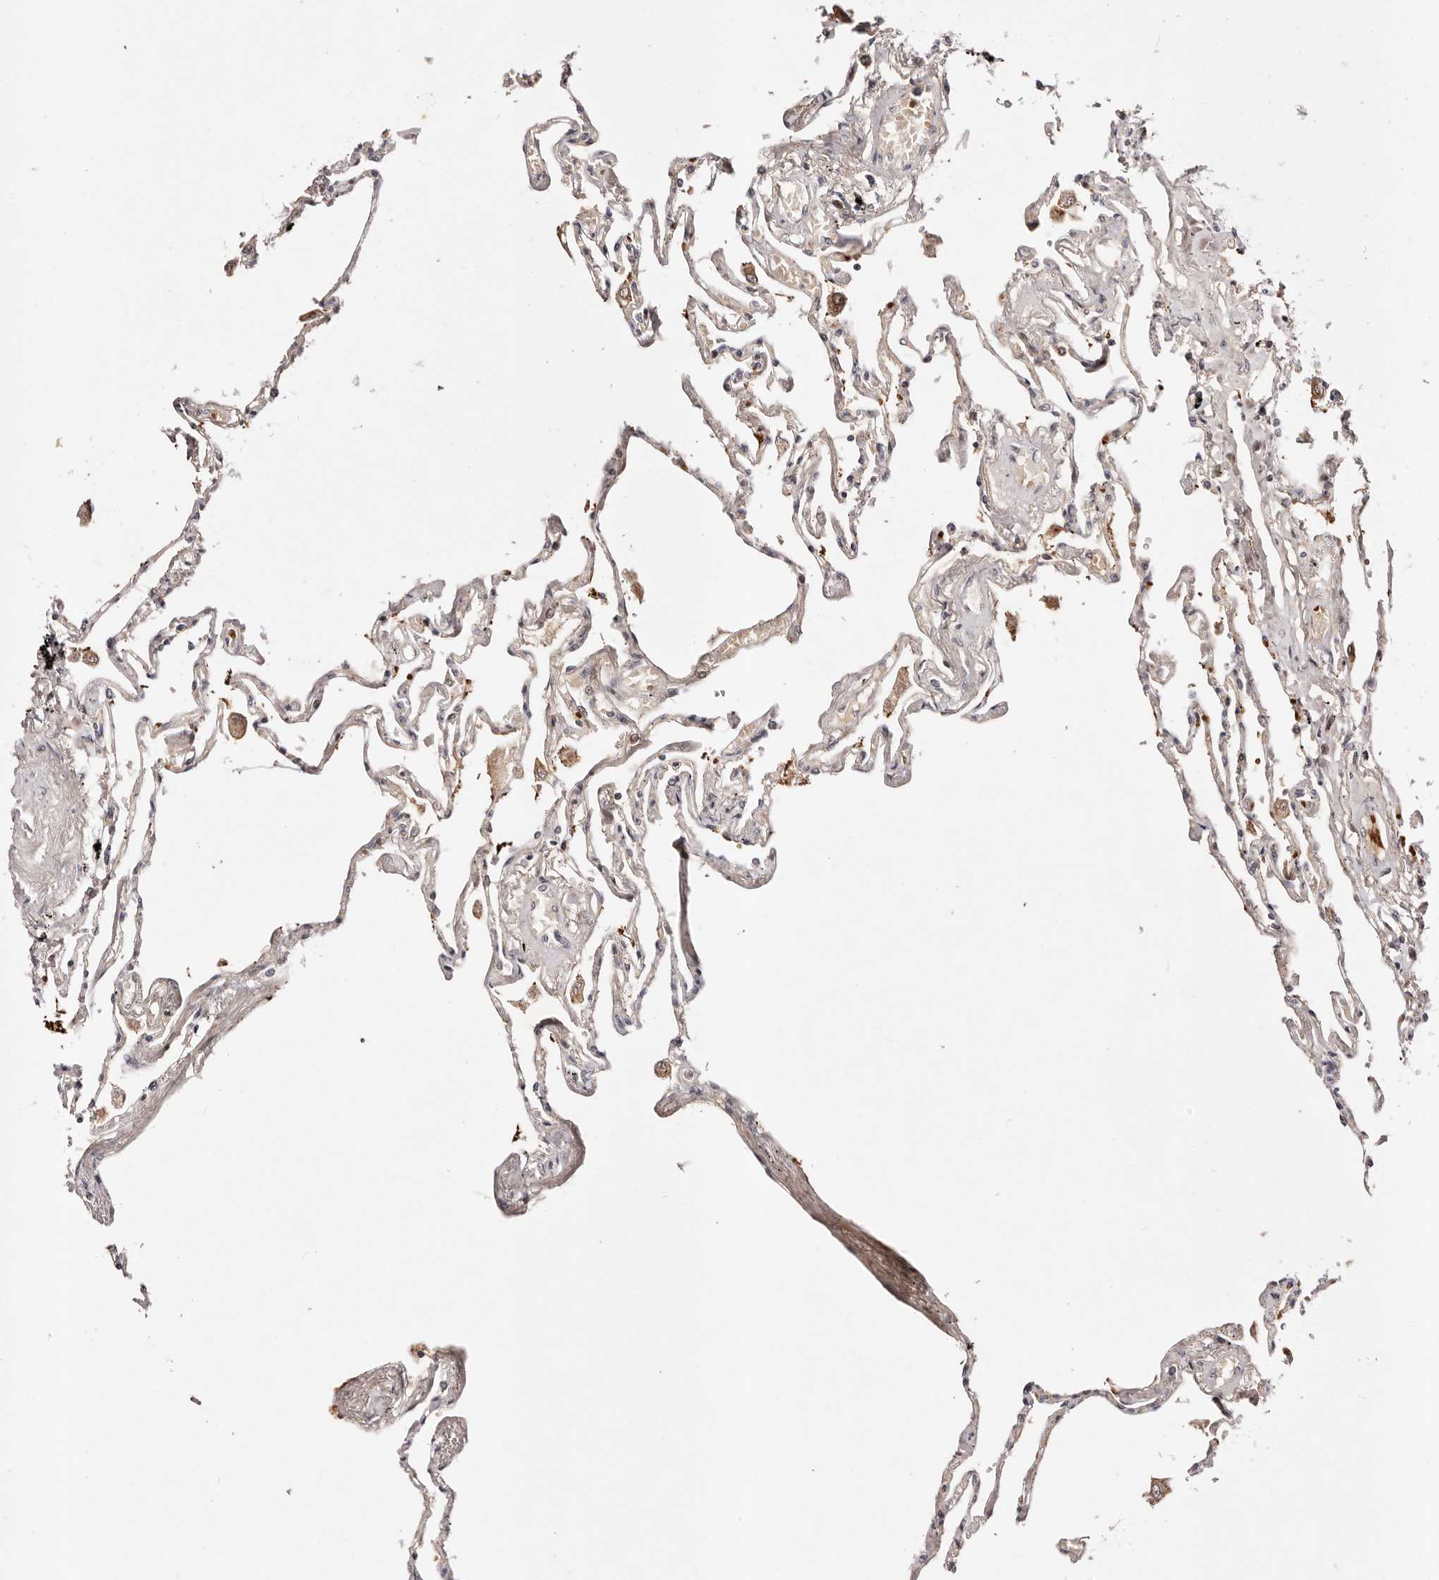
{"staining": {"intensity": "negative", "quantity": "none", "location": "none"}, "tissue": "lung", "cell_type": "Alveolar cells", "image_type": "normal", "snomed": [{"axis": "morphology", "description": "Normal tissue, NOS"}, {"axis": "topography", "description": "Lung"}], "caption": "An immunohistochemistry micrograph of unremarkable lung is shown. There is no staining in alveolar cells of lung.", "gene": "WRN", "patient": {"sex": "female", "age": 67}}